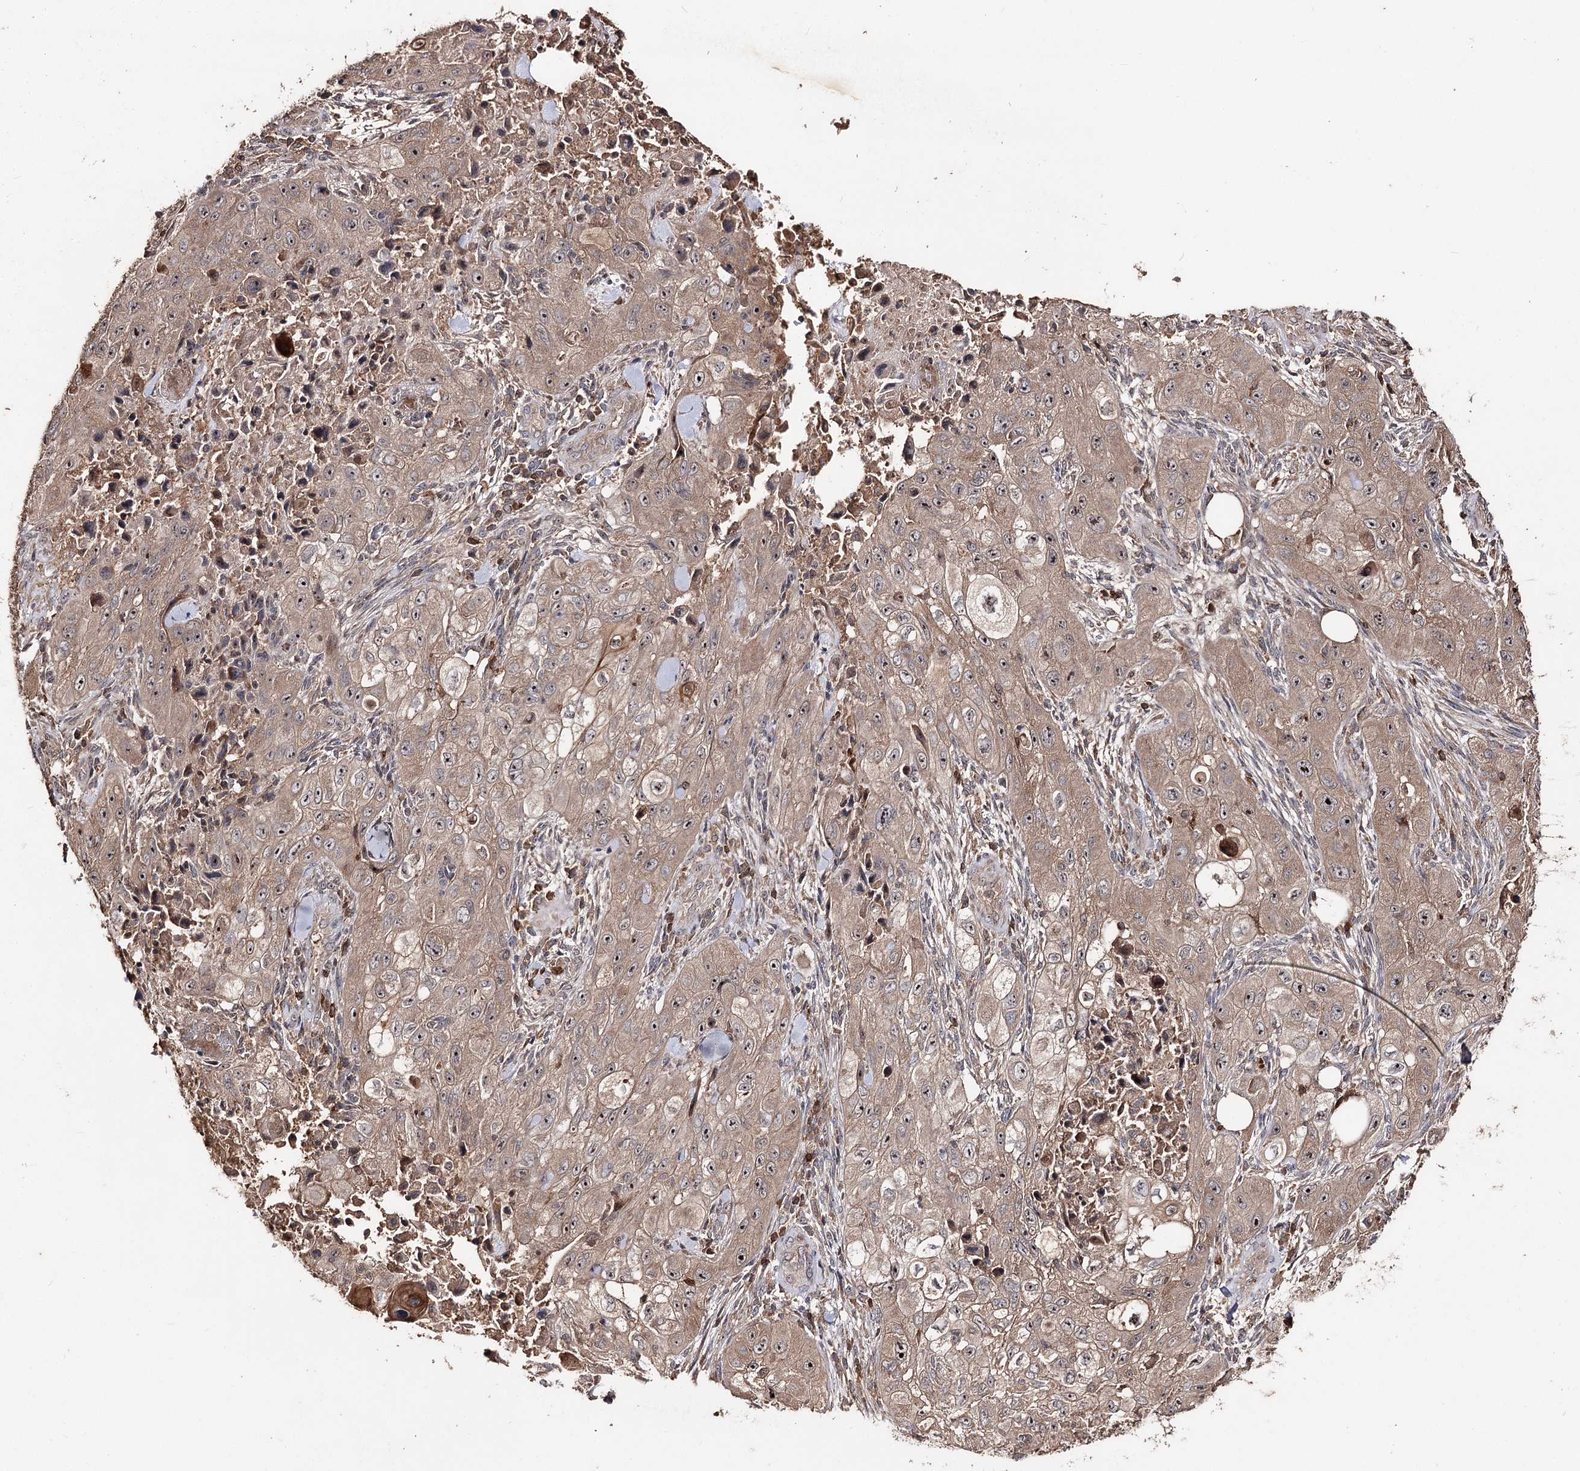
{"staining": {"intensity": "moderate", "quantity": ">75%", "location": "cytoplasmic/membranous,nuclear"}, "tissue": "skin cancer", "cell_type": "Tumor cells", "image_type": "cancer", "snomed": [{"axis": "morphology", "description": "Squamous cell carcinoma, NOS"}, {"axis": "topography", "description": "Skin"}, {"axis": "topography", "description": "Subcutis"}], "caption": "Immunohistochemistry image of neoplastic tissue: human squamous cell carcinoma (skin) stained using immunohistochemistry shows medium levels of moderate protein expression localized specifically in the cytoplasmic/membranous and nuclear of tumor cells, appearing as a cytoplasmic/membranous and nuclear brown color.", "gene": "FAM53B", "patient": {"sex": "male", "age": 73}}